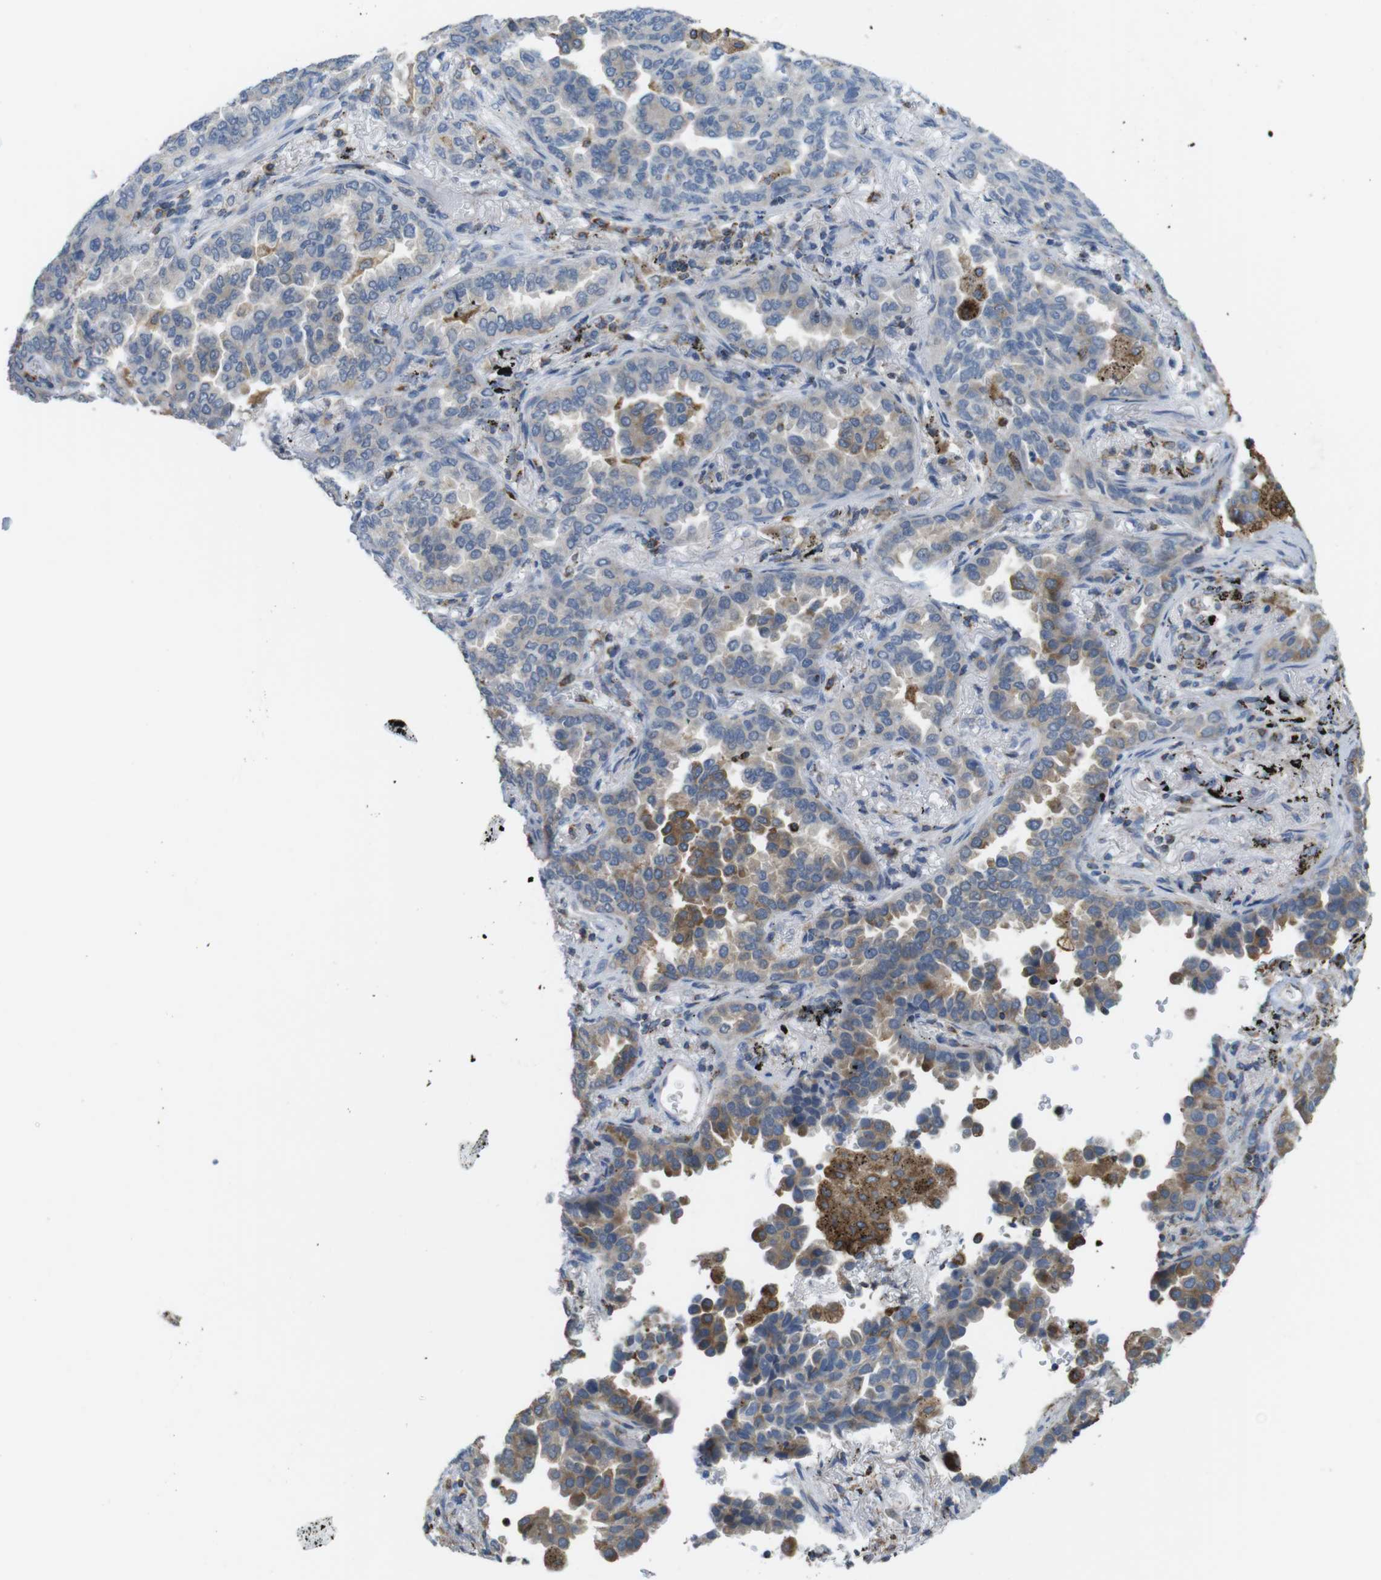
{"staining": {"intensity": "weak", "quantity": "<25%", "location": "cytoplasmic/membranous"}, "tissue": "lung cancer", "cell_type": "Tumor cells", "image_type": "cancer", "snomed": [{"axis": "morphology", "description": "Normal tissue, NOS"}, {"axis": "morphology", "description": "Adenocarcinoma, NOS"}, {"axis": "topography", "description": "Lung"}], "caption": "DAB immunohistochemical staining of human adenocarcinoma (lung) displays no significant staining in tumor cells.", "gene": "GRIK2", "patient": {"sex": "male", "age": 59}}